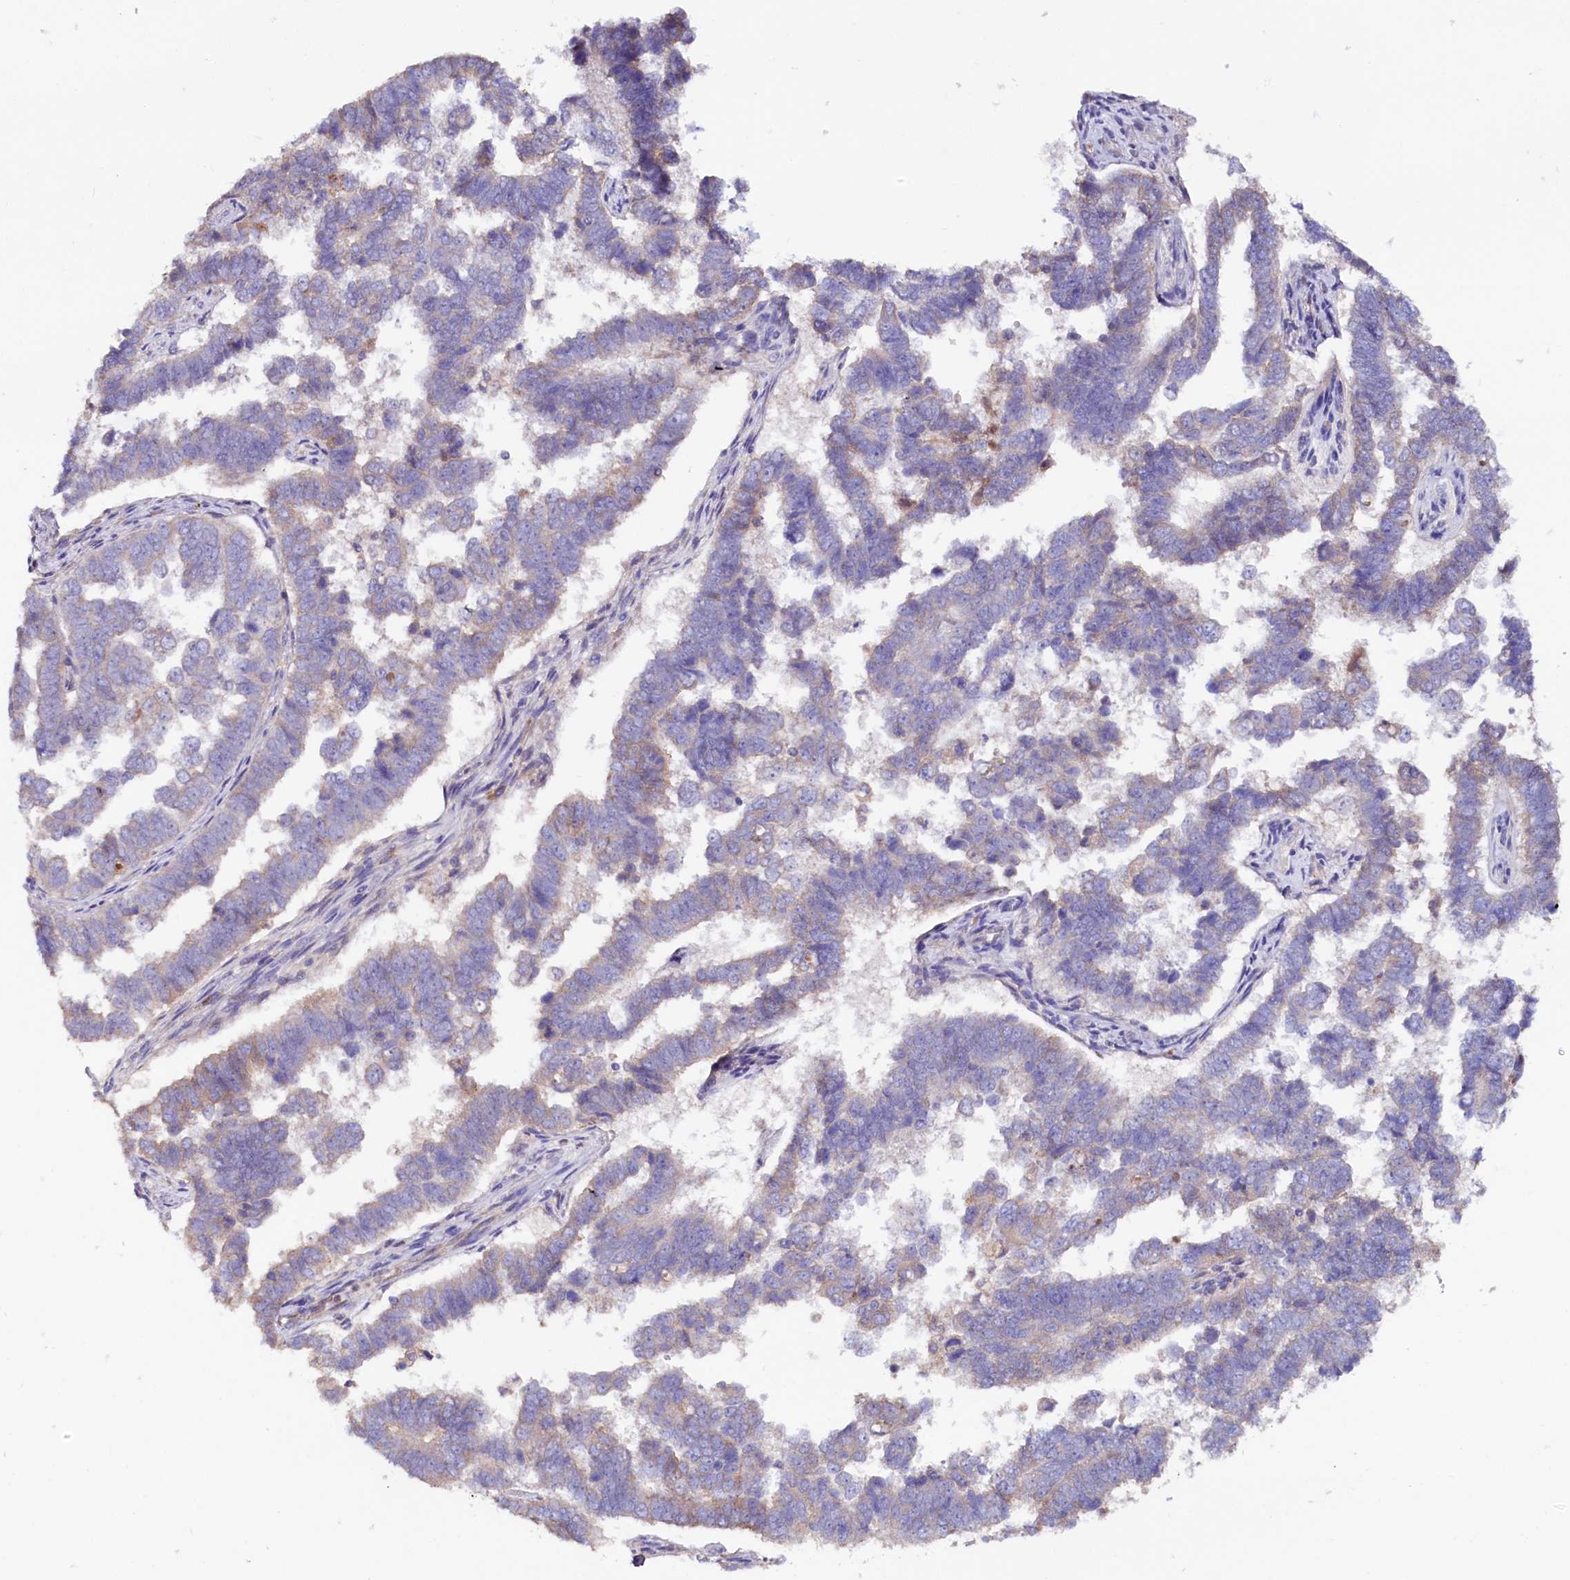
{"staining": {"intensity": "weak", "quantity": "<25%", "location": "cytoplasmic/membranous"}, "tissue": "endometrial cancer", "cell_type": "Tumor cells", "image_type": "cancer", "snomed": [{"axis": "morphology", "description": "Adenocarcinoma, NOS"}, {"axis": "topography", "description": "Endometrium"}], "caption": "This is an immunohistochemistry histopathology image of human adenocarcinoma (endometrial). There is no positivity in tumor cells.", "gene": "IL17RD", "patient": {"sex": "female", "age": 75}}